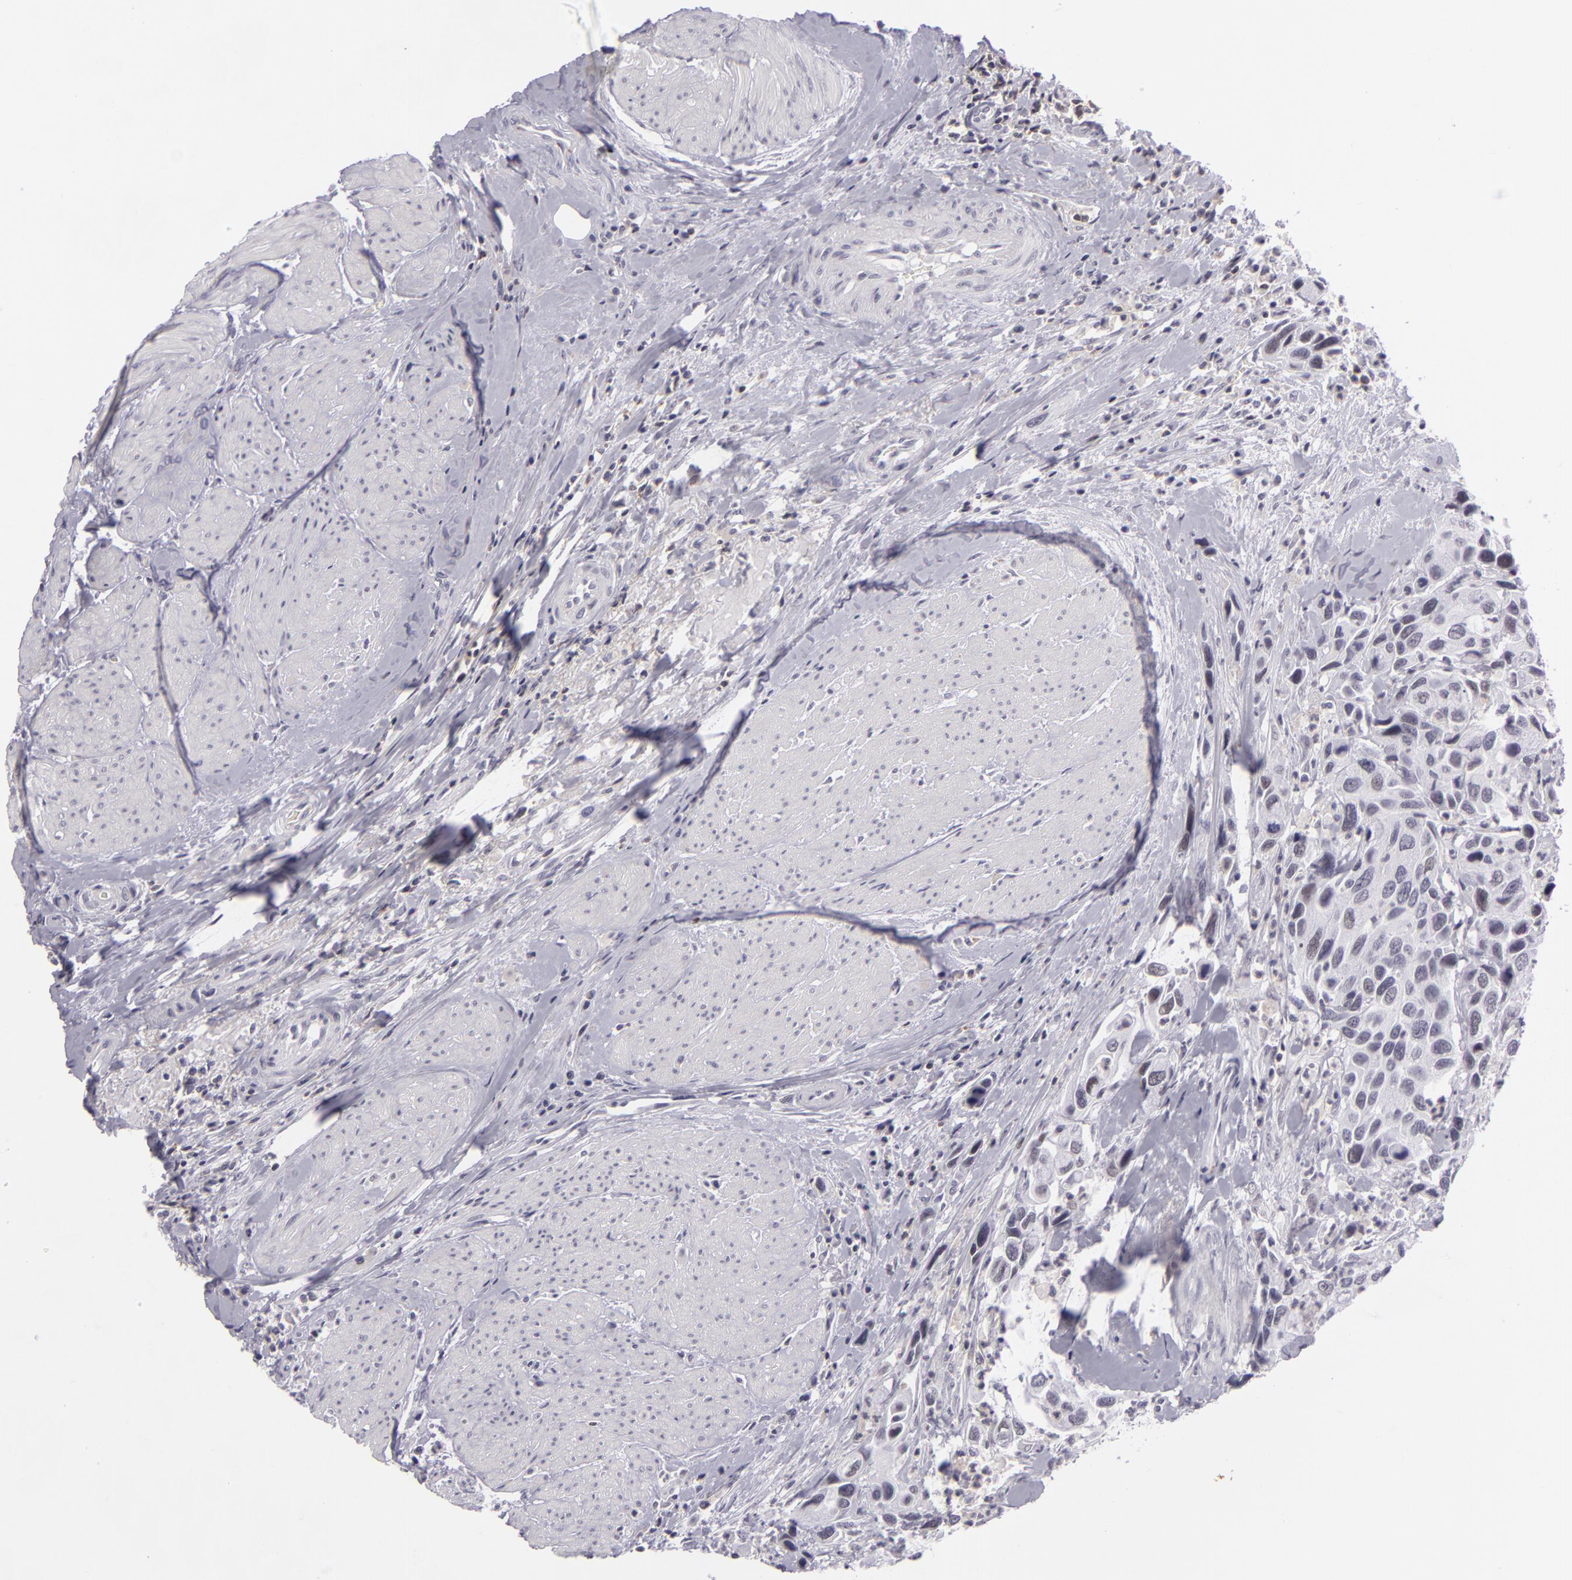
{"staining": {"intensity": "negative", "quantity": "none", "location": "none"}, "tissue": "urothelial cancer", "cell_type": "Tumor cells", "image_type": "cancer", "snomed": [{"axis": "morphology", "description": "Urothelial carcinoma, High grade"}, {"axis": "topography", "description": "Urinary bladder"}], "caption": "Tumor cells show no significant protein staining in urothelial carcinoma (high-grade).", "gene": "KCNAB2", "patient": {"sex": "male", "age": 66}}